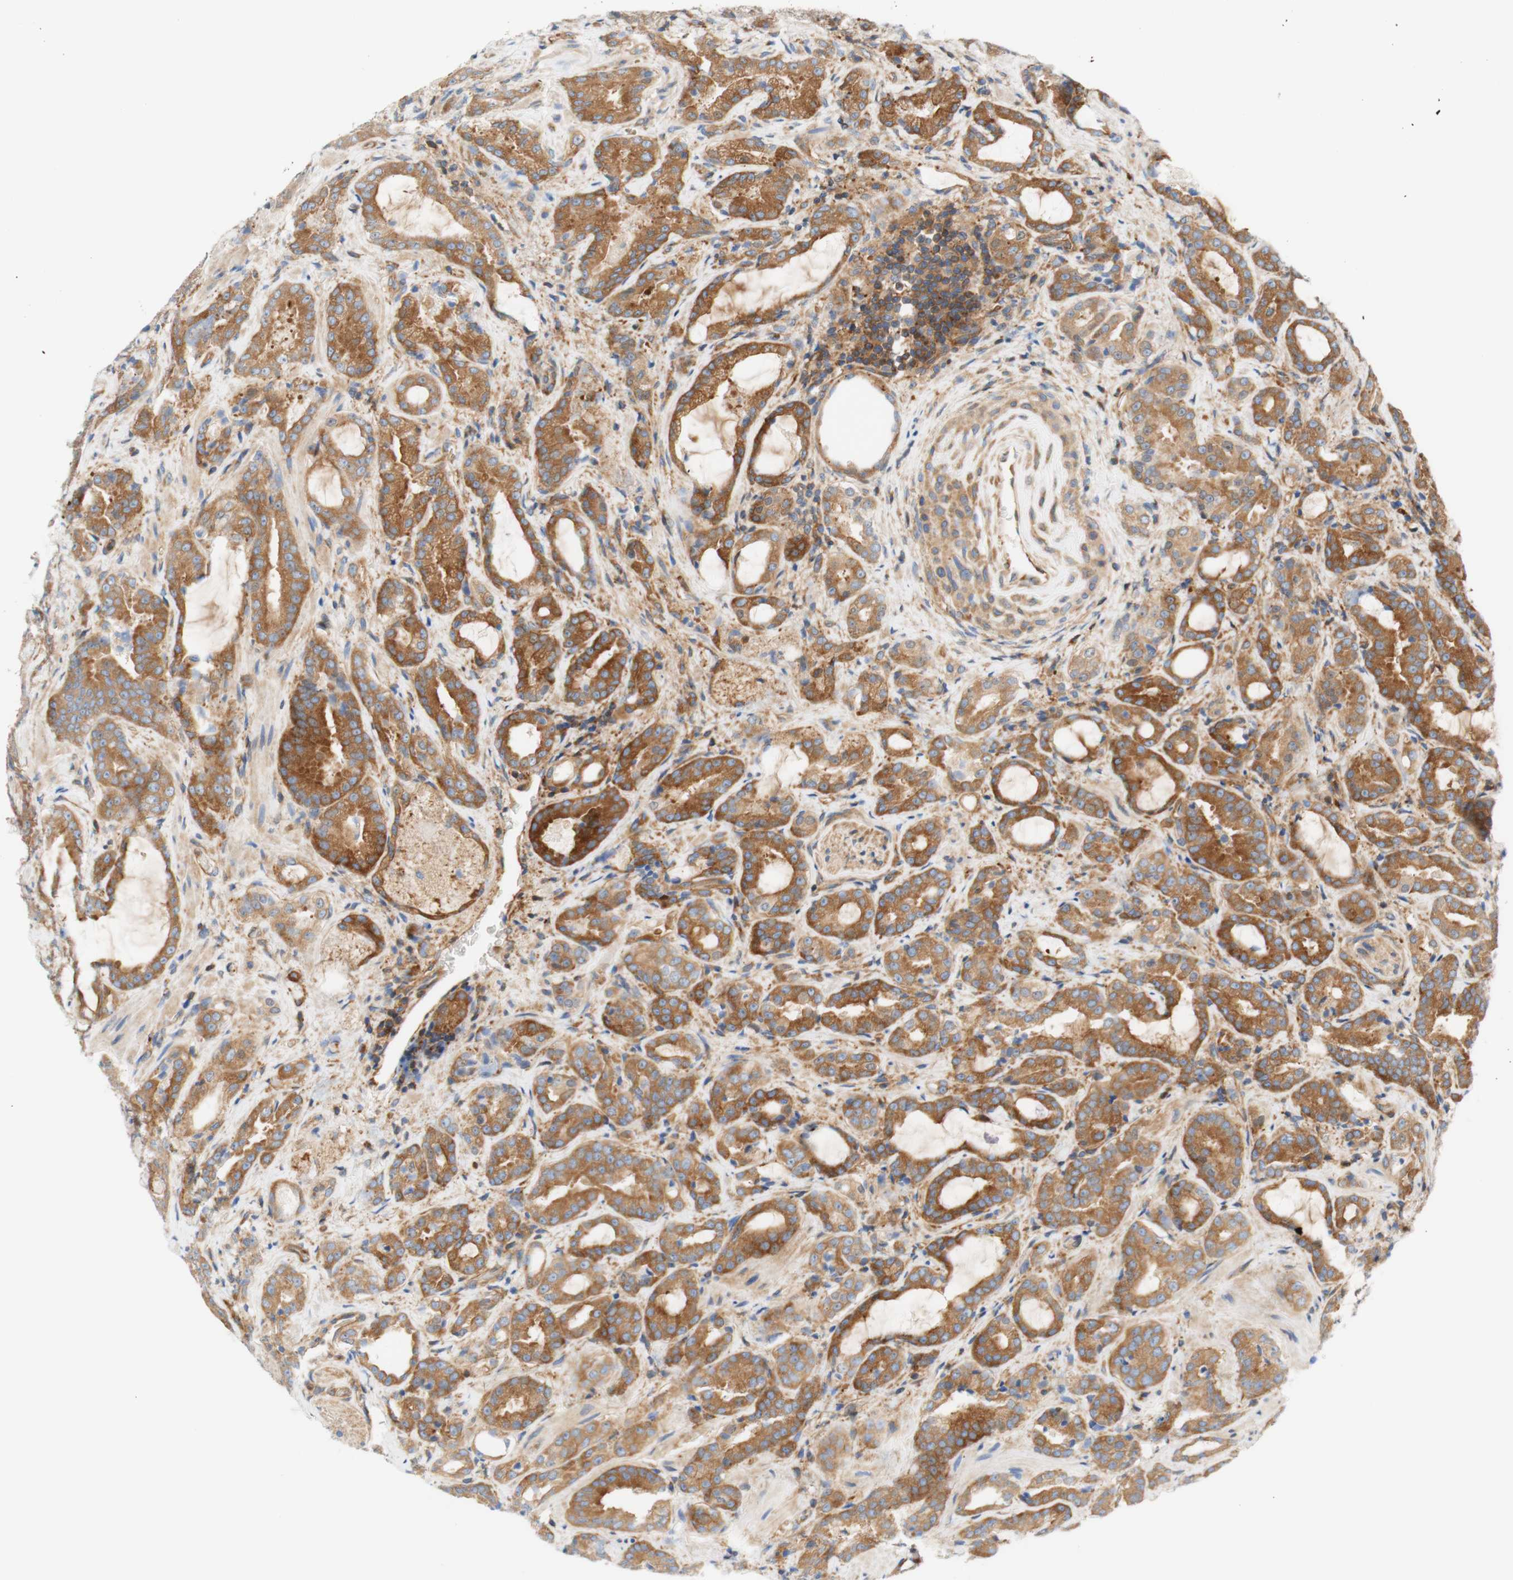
{"staining": {"intensity": "moderate", "quantity": ">75%", "location": "cytoplasmic/membranous"}, "tissue": "prostate cancer", "cell_type": "Tumor cells", "image_type": "cancer", "snomed": [{"axis": "morphology", "description": "Adenocarcinoma, Low grade"}, {"axis": "topography", "description": "Prostate"}], "caption": "The photomicrograph shows immunohistochemical staining of prostate cancer. There is moderate cytoplasmic/membranous positivity is appreciated in about >75% of tumor cells. The staining was performed using DAB (3,3'-diaminobenzidine), with brown indicating positive protein expression. Nuclei are stained blue with hematoxylin.", "gene": "STOM", "patient": {"sex": "male", "age": 60}}